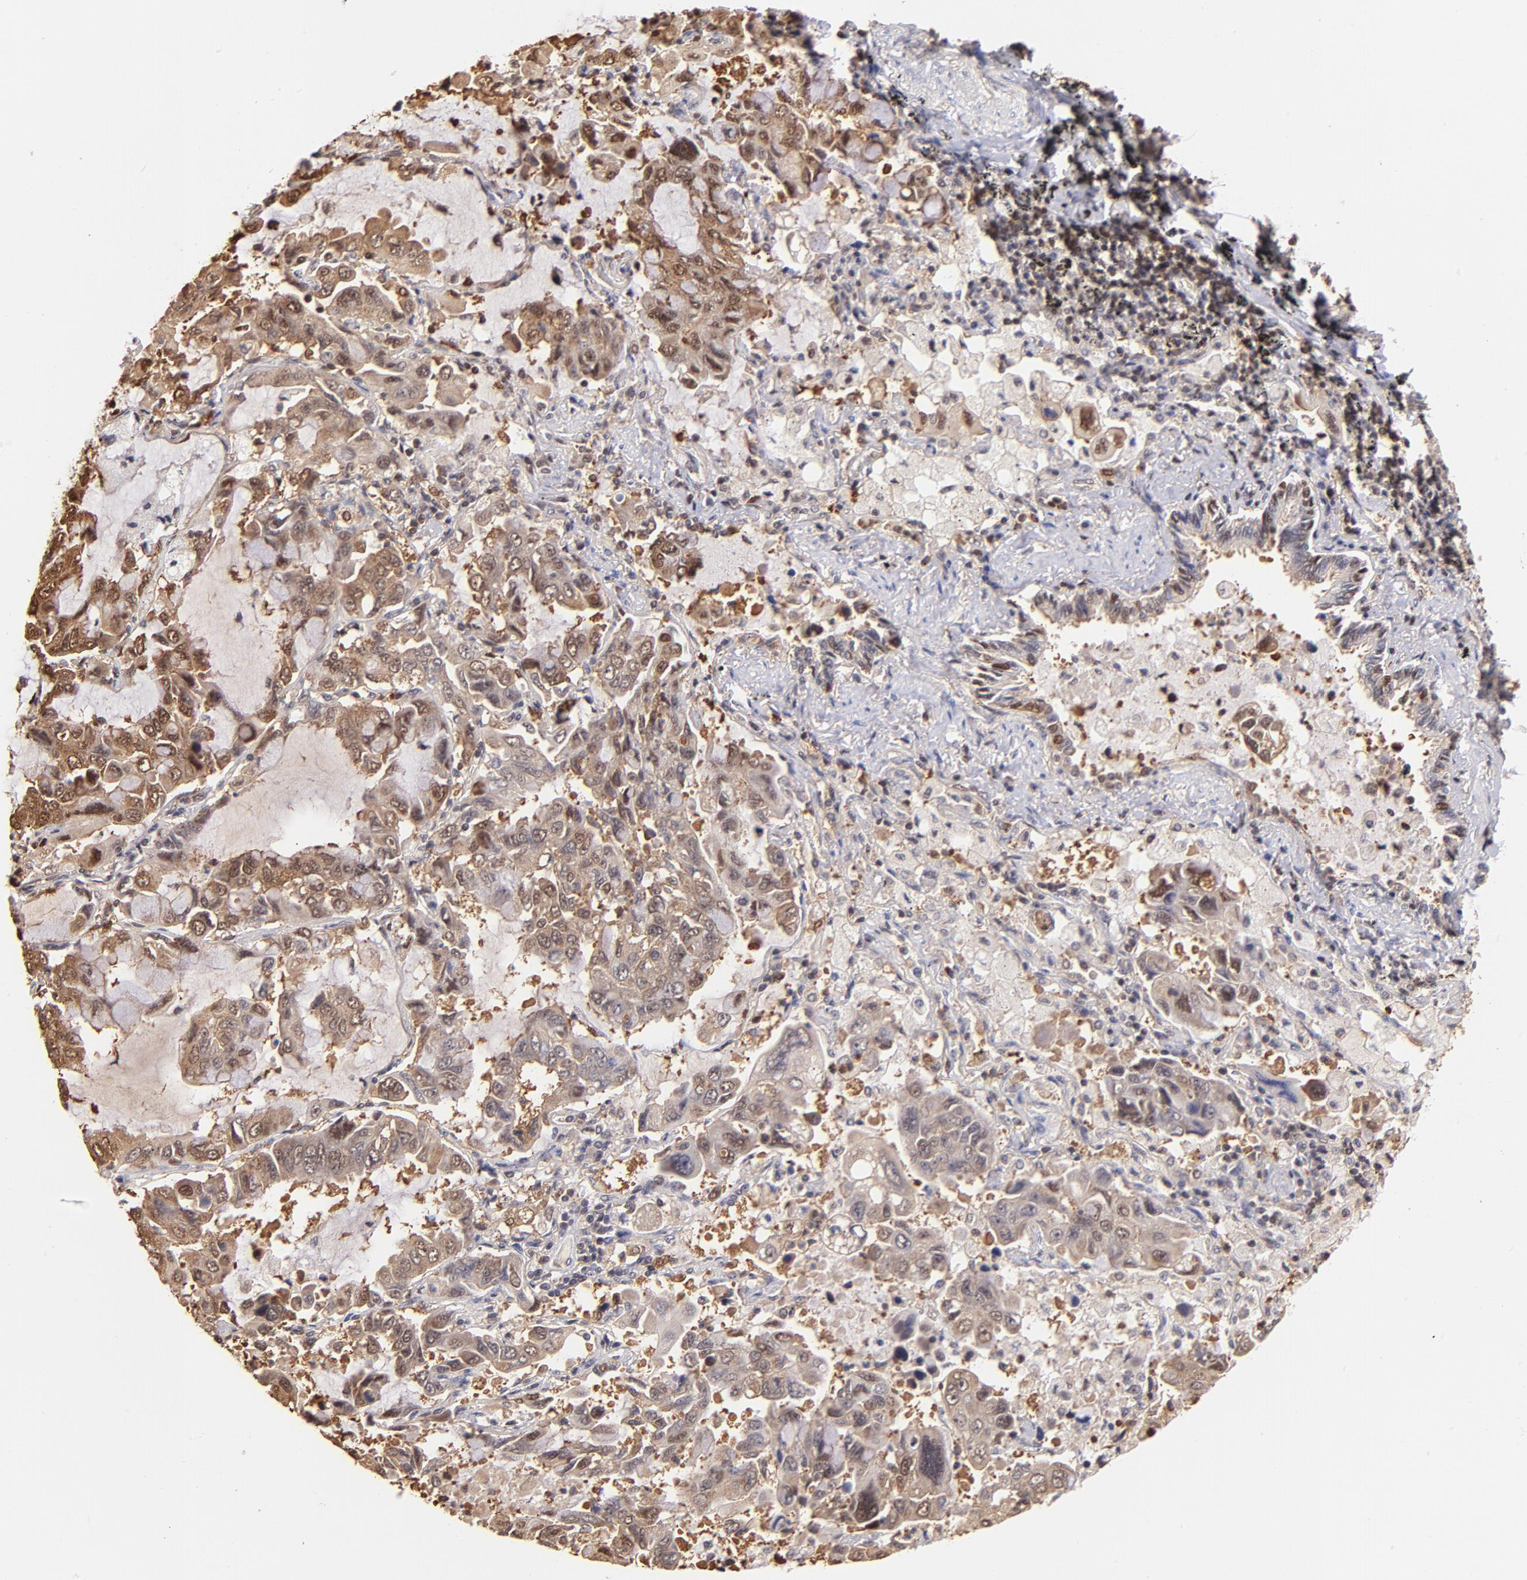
{"staining": {"intensity": "moderate", "quantity": ">75%", "location": "cytoplasmic/membranous,nuclear"}, "tissue": "lung cancer", "cell_type": "Tumor cells", "image_type": "cancer", "snomed": [{"axis": "morphology", "description": "Adenocarcinoma, NOS"}, {"axis": "topography", "description": "Lung"}], "caption": "A brown stain labels moderate cytoplasmic/membranous and nuclear staining of a protein in human adenocarcinoma (lung) tumor cells.", "gene": "YWHAB", "patient": {"sex": "male", "age": 64}}